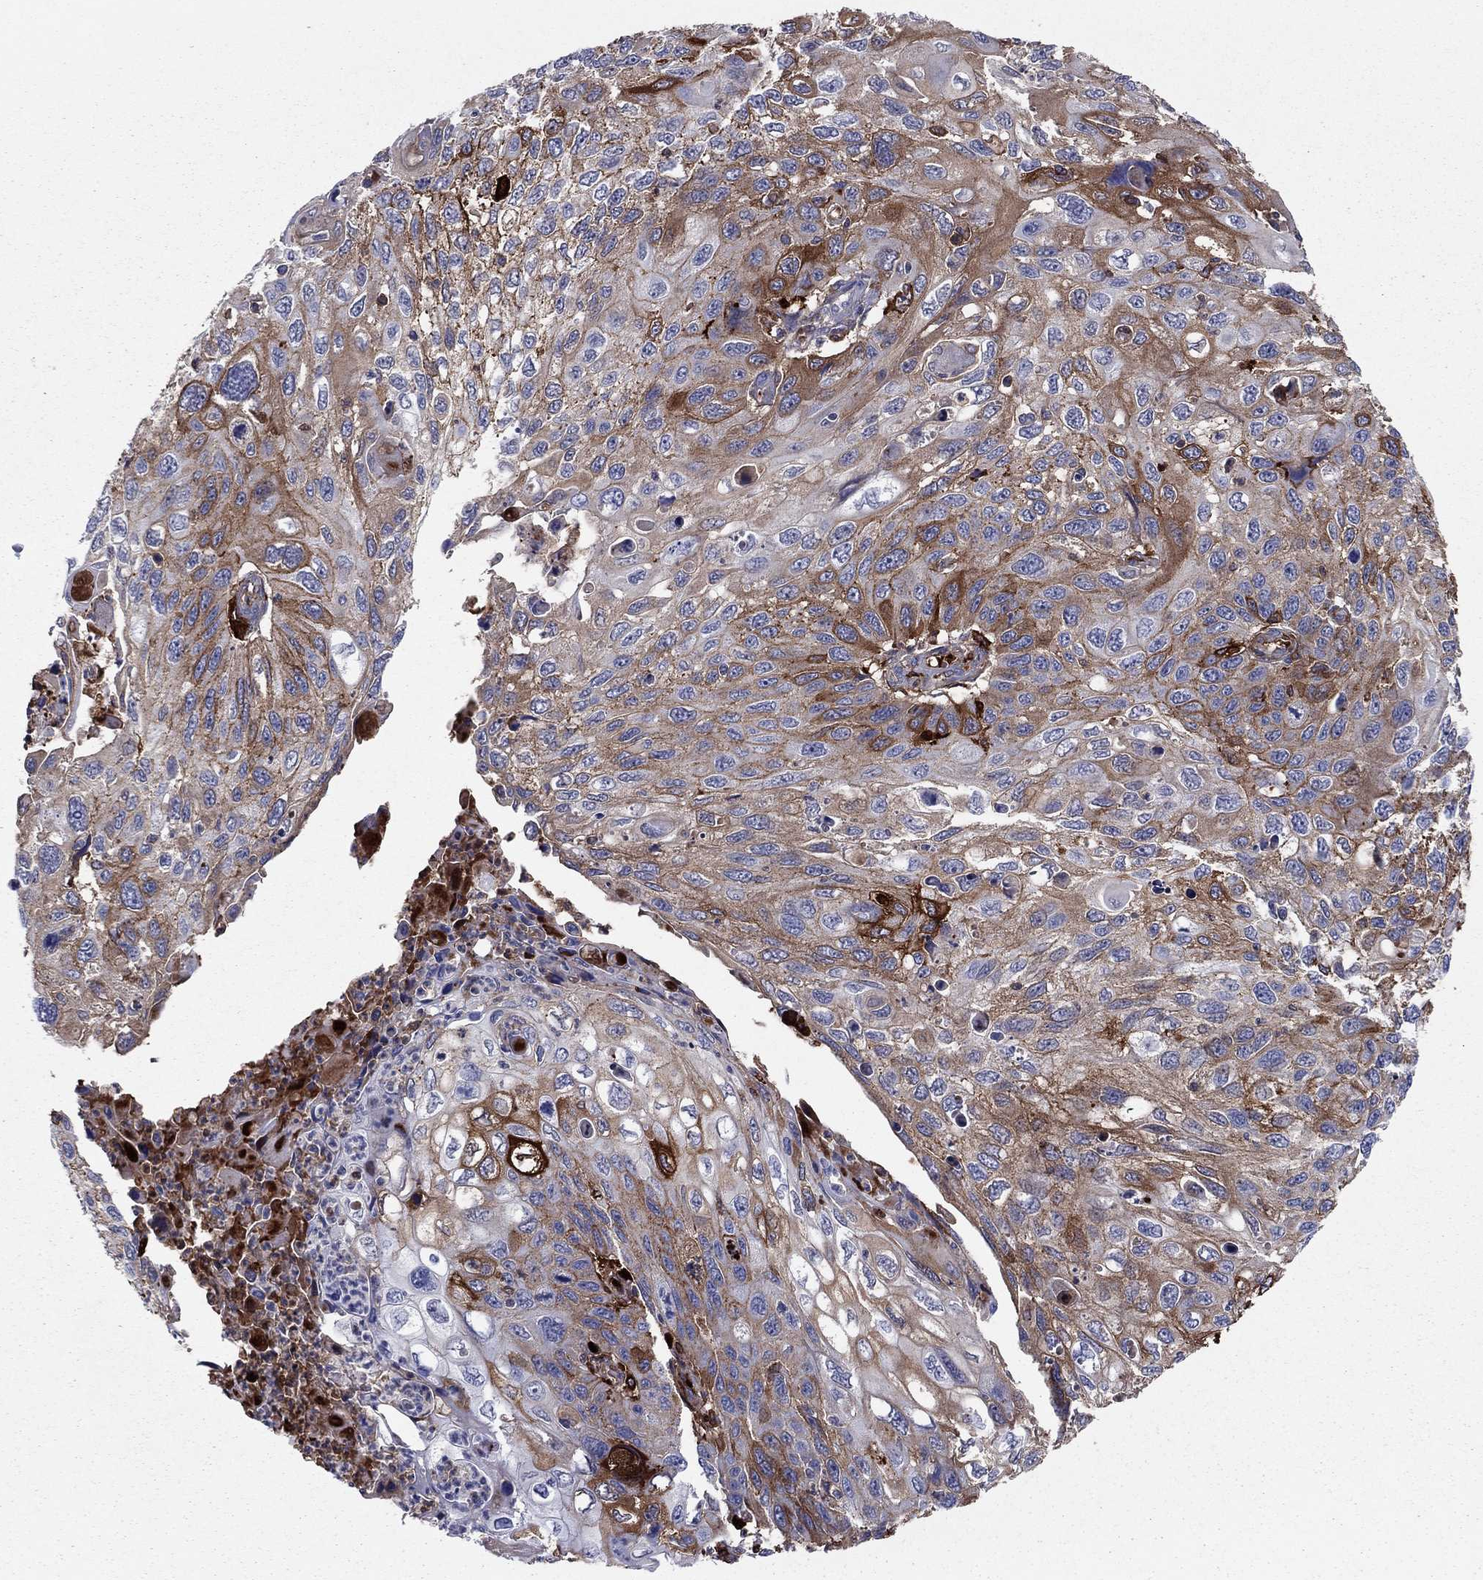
{"staining": {"intensity": "moderate", "quantity": "<25%", "location": "cytoplasmic/membranous"}, "tissue": "cervical cancer", "cell_type": "Tumor cells", "image_type": "cancer", "snomed": [{"axis": "morphology", "description": "Squamous cell carcinoma, NOS"}, {"axis": "topography", "description": "Cervix"}], "caption": "Squamous cell carcinoma (cervical) stained with immunohistochemistry (IHC) shows moderate cytoplasmic/membranous positivity in approximately <25% of tumor cells.", "gene": "HPX", "patient": {"sex": "female", "age": 70}}